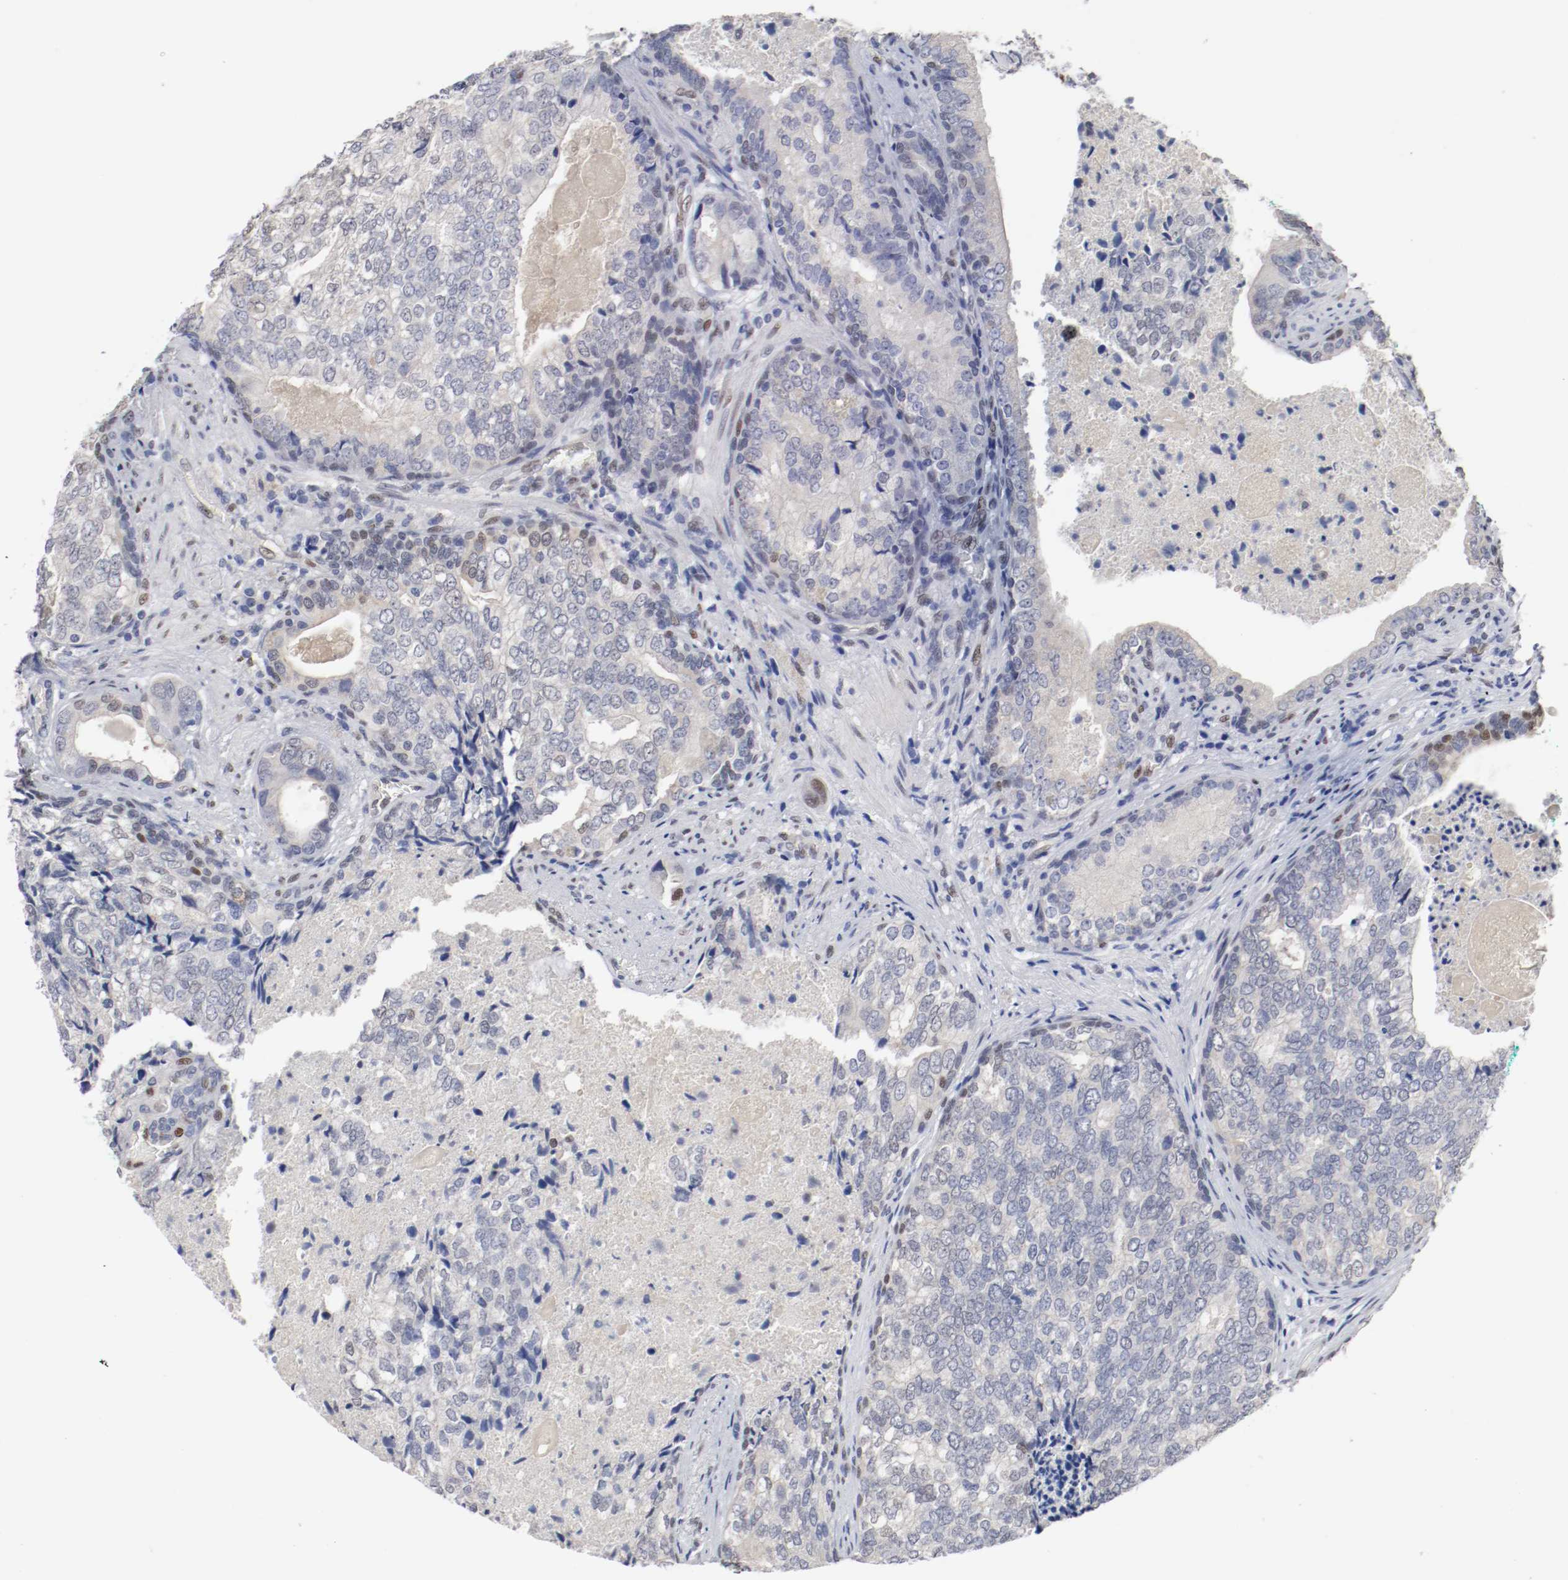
{"staining": {"intensity": "weak", "quantity": "<25%", "location": "nuclear"}, "tissue": "prostate cancer", "cell_type": "Tumor cells", "image_type": "cancer", "snomed": [{"axis": "morphology", "description": "Adenocarcinoma, High grade"}, {"axis": "topography", "description": "Prostate"}], "caption": "A photomicrograph of prostate cancer (adenocarcinoma (high-grade)) stained for a protein exhibits no brown staining in tumor cells.", "gene": "FOSL2", "patient": {"sex": "male", "age": 66}}